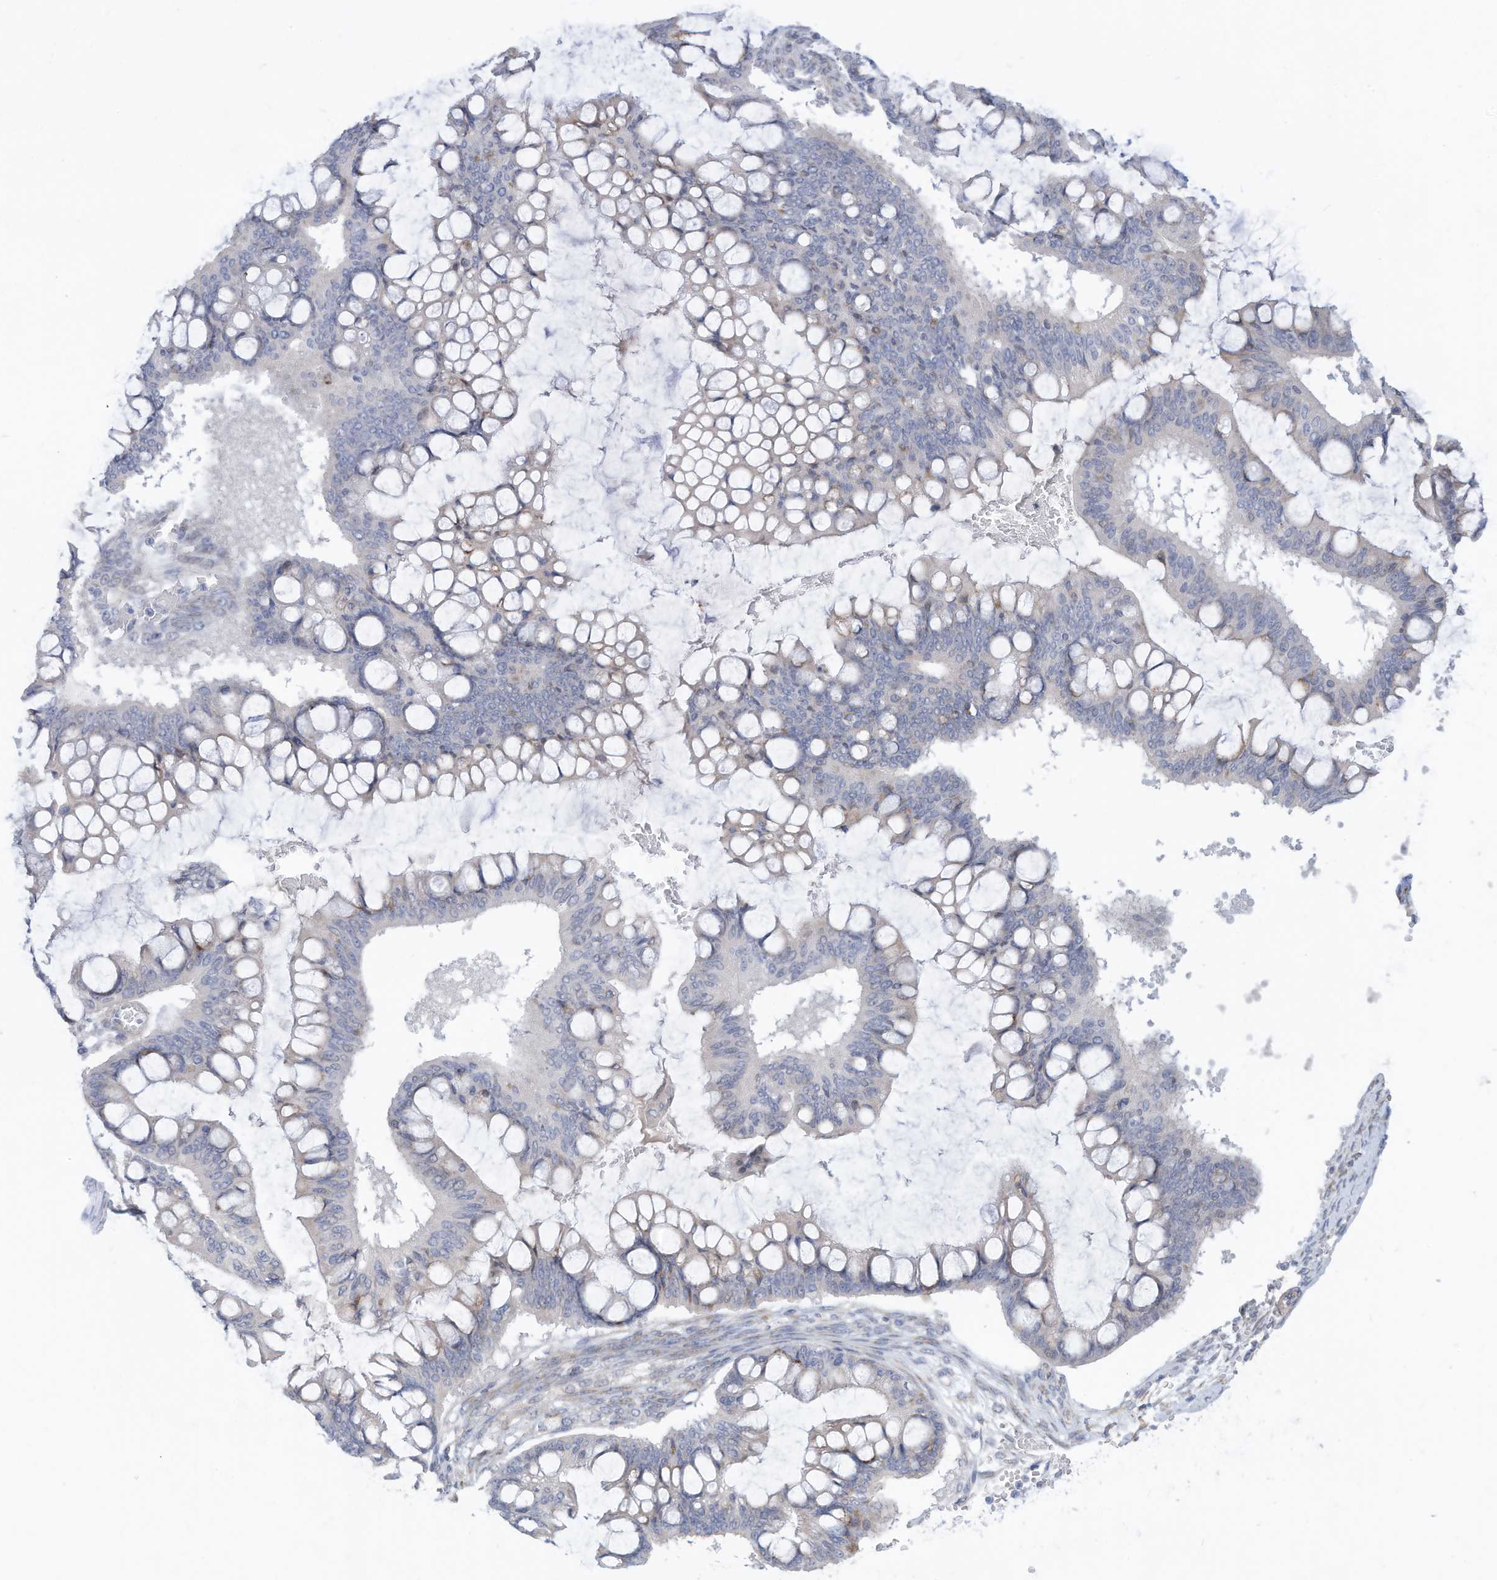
{"staining": {"intensity": "negative", "quantity": "none", "location": "none"}, "tissue": "ovarian cancer", "cell_type": "Tumor cells", "image_type": "cancer", "snomed": [{"axis": "morphology", "description": "Cystadenocarcinoma, mucinous, NOS"}, {"axis": "topography", "description": "Ovary"}], "caption": "Ovarian cancer stained for a protein using IHC reveals no positivity tumor cells.", "gene": "ZNF292", "patient": {"sex": "female", "age": 73}}